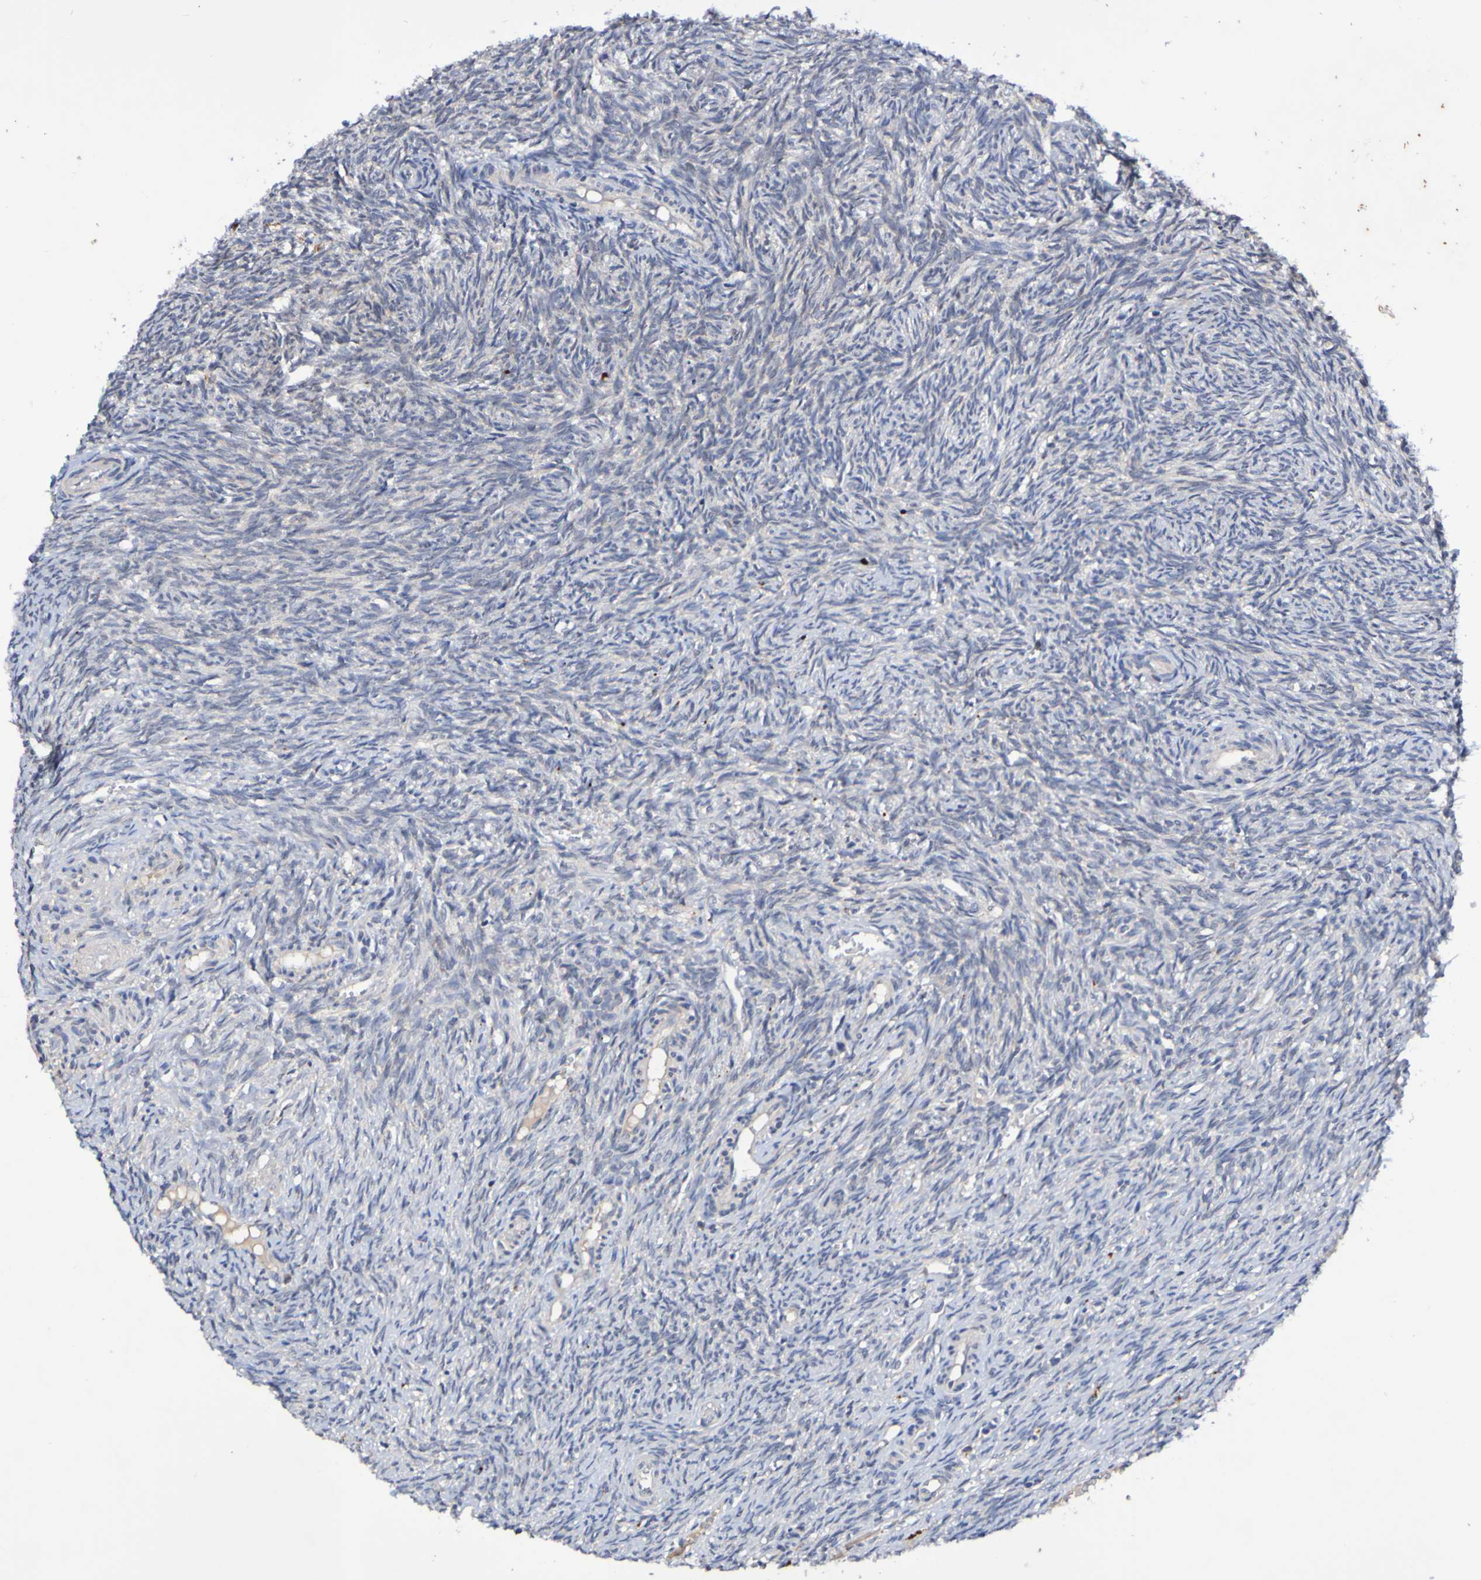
{"staining": {"intensity": "moderate", "quantity": ">75%", "location": "cytoplasmic/membranous"}, "tissue": "ovary", "cell_type": "Follicle cells", "image_type": "normal", "snomed": [{"axis": "morphology", "description": "Normal tissue, NOS"}, {"axis": "topography", "description": "Ovary"}], "caption": "Protein expression analysis of unremarkable ovary displays moderate cytoplasmic/membranous staining in approximately >75% of follicle cells.", "gene": "PTP4A2", "patient": {"sex": "female", "age": 41}}